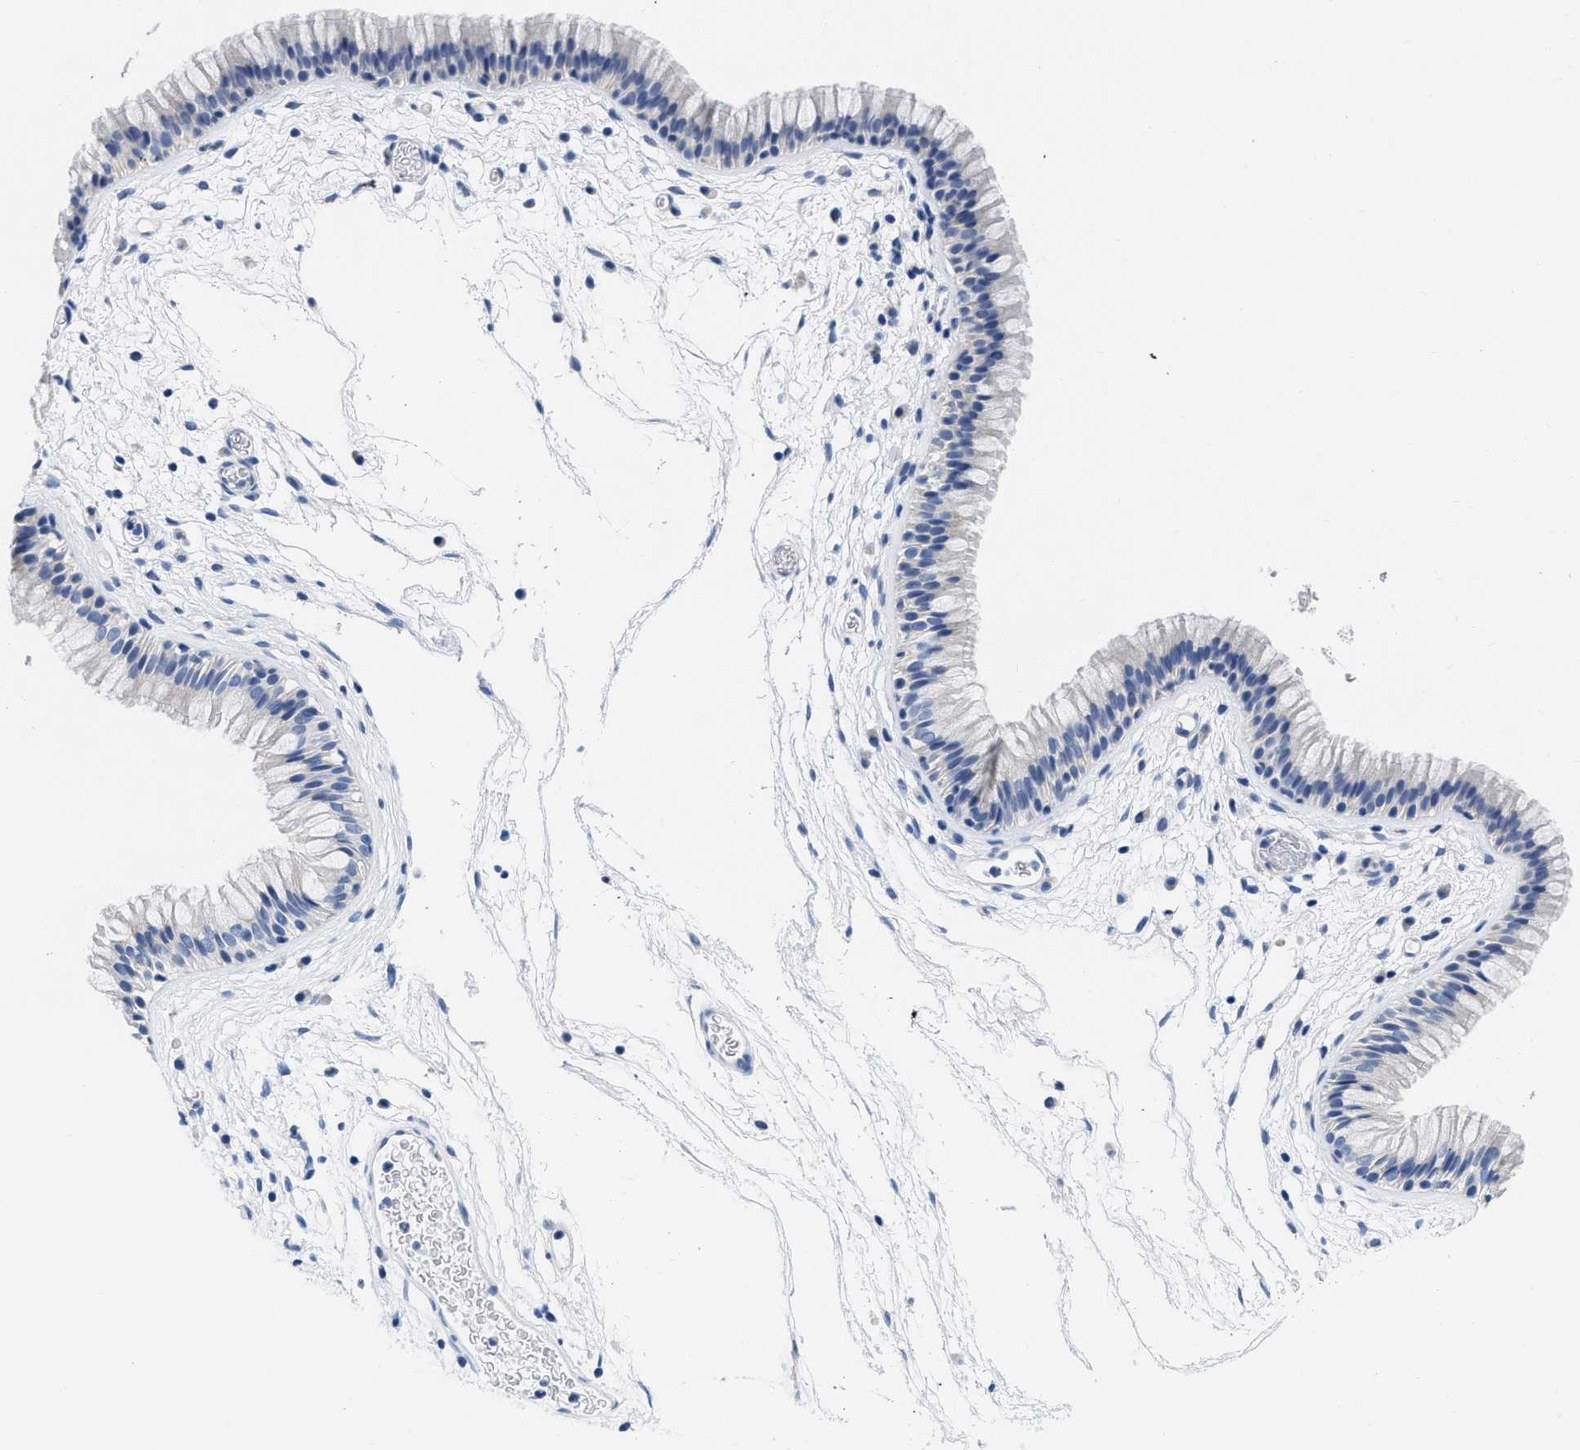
{"staining": {"intensity": "negative", "quantity": "none", "location": "none"}, "tissue": "nasopharynx", "cell_type": "Respiratory epithelial cells", "image_type": "normal", "snomed": [{"axis": "morphology", "description": "Normal tissue, NOS"}, {"axis": "morphology", "description": "Inflammation, NOS"}, {"axis": "topography", "description": "Nasopharynx"}], "caption": "Immunohistochemistry histopathology image of normal nasopharynx stained for a protein (brown), which reveals no expression in respiratory epithelial cells. The staining was performed using DAB (3,3'-diaminobenzidine) to visualize the protein expression in brown, while the nuclei were stained in blue with hematoxylin (Magnification: 20x).", "gene": "PYY", "patient": {"sex": "male", "age": 48}}